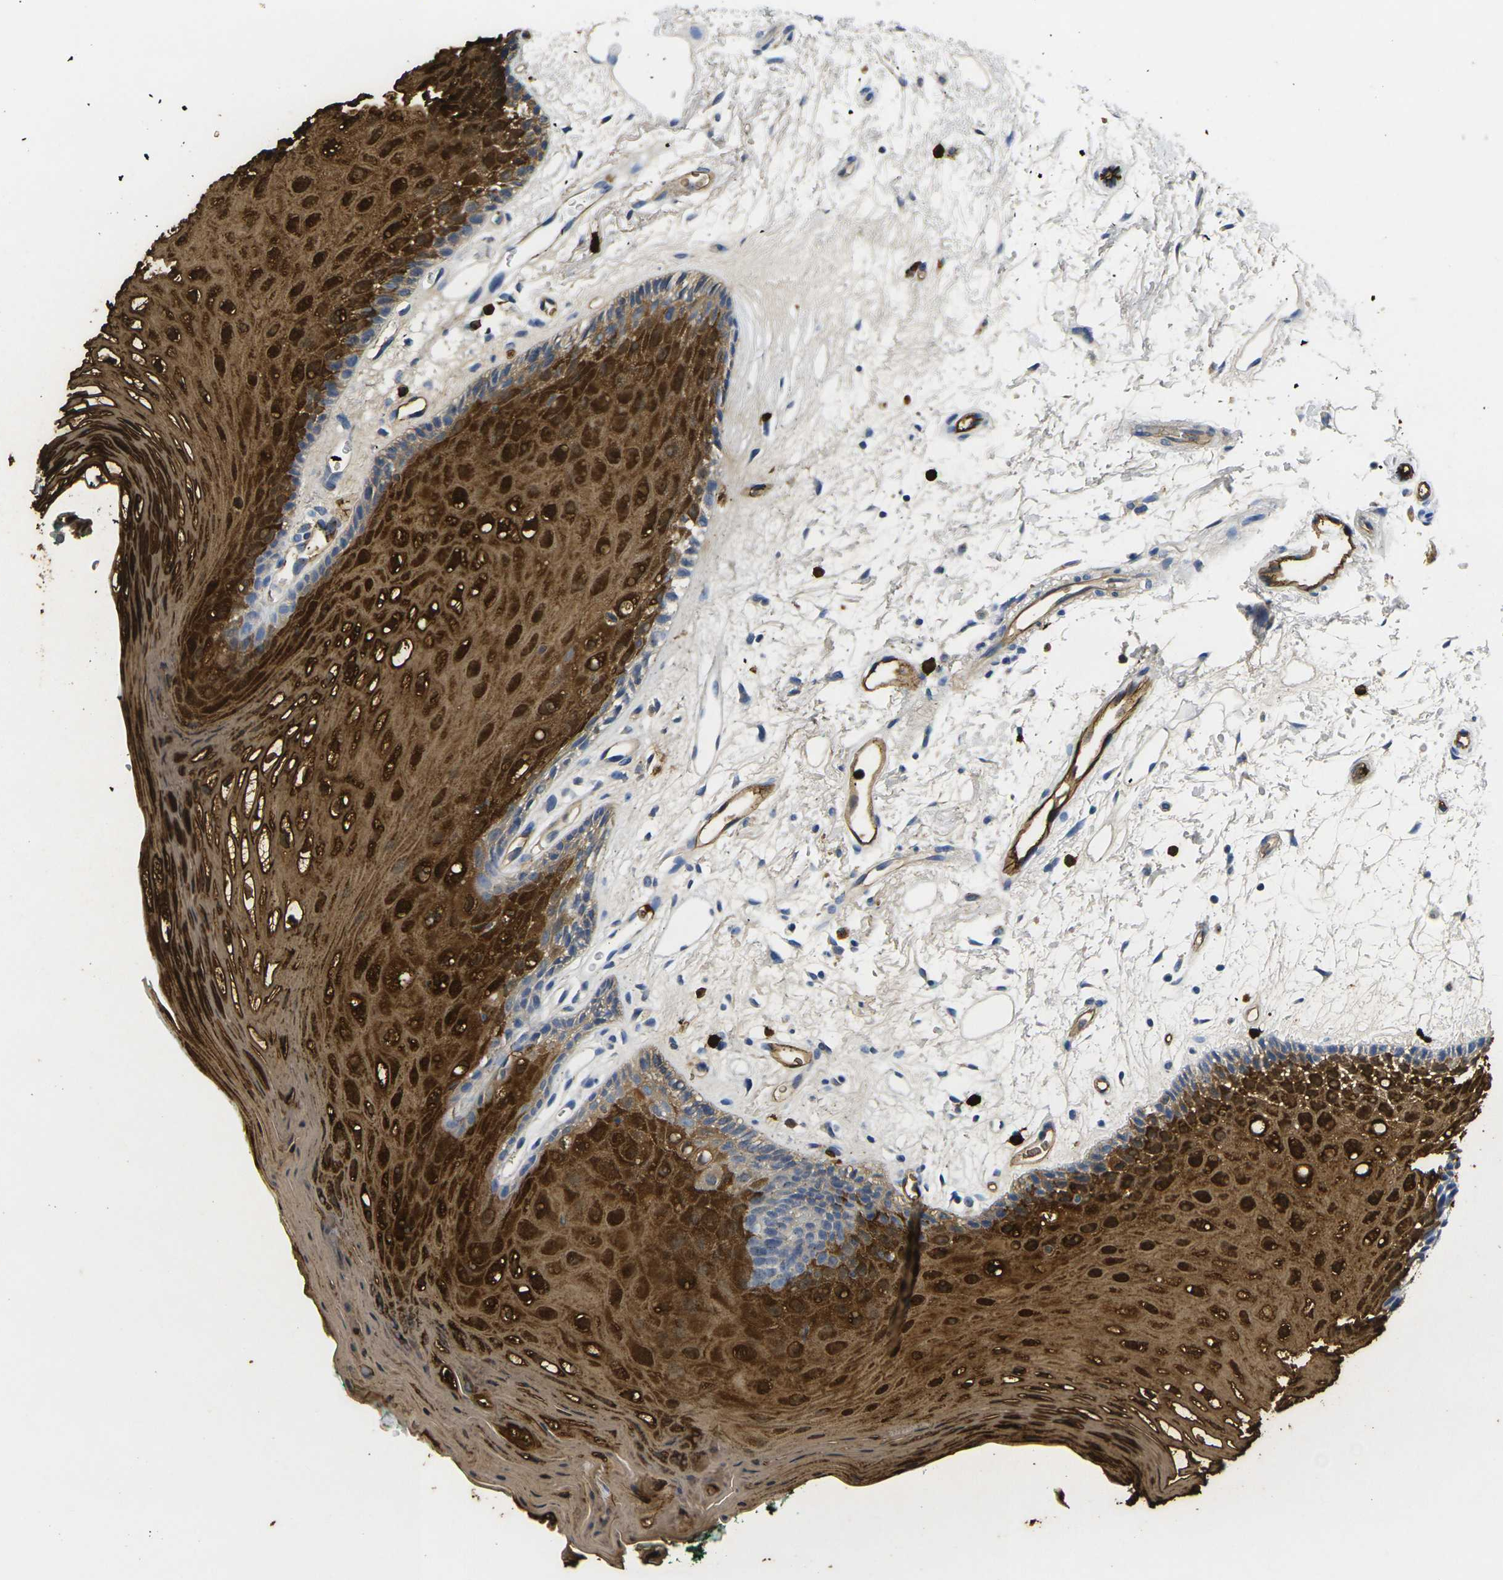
{"staining": {"intensity": "strong", "quantity": ">75%", "location": "cytoplasmic/membranous,nuclear"}, "tissue": "oral mucosa", "cell_type": "Squamous epithelial cells", "image_type": "normal", "snomed": [{"axis": "morphology", "description": "Normal tissue, NOS"}, {"axis": "topography", "description": "Skeletal muscle"}, {"axis": "topography", "description": "Oral tissue"}, {"axis": "topography", "description": "Peripheral nerve tissue"}], "caption": "High-magnification brightfield microscopy of unremarkable oral mucosa stained with DAB (brown) and counterstained with hematoxylin (blue). squamous epithelial cells exhibit strong cytoplasmic/membranous,nuclear staining is appreciated in approximately>75% of cells. (Brightfield microscopy of DAB IHC at high magnification).", "gene": "S100A9", "patient": {"sex": "female", "age": 84}}